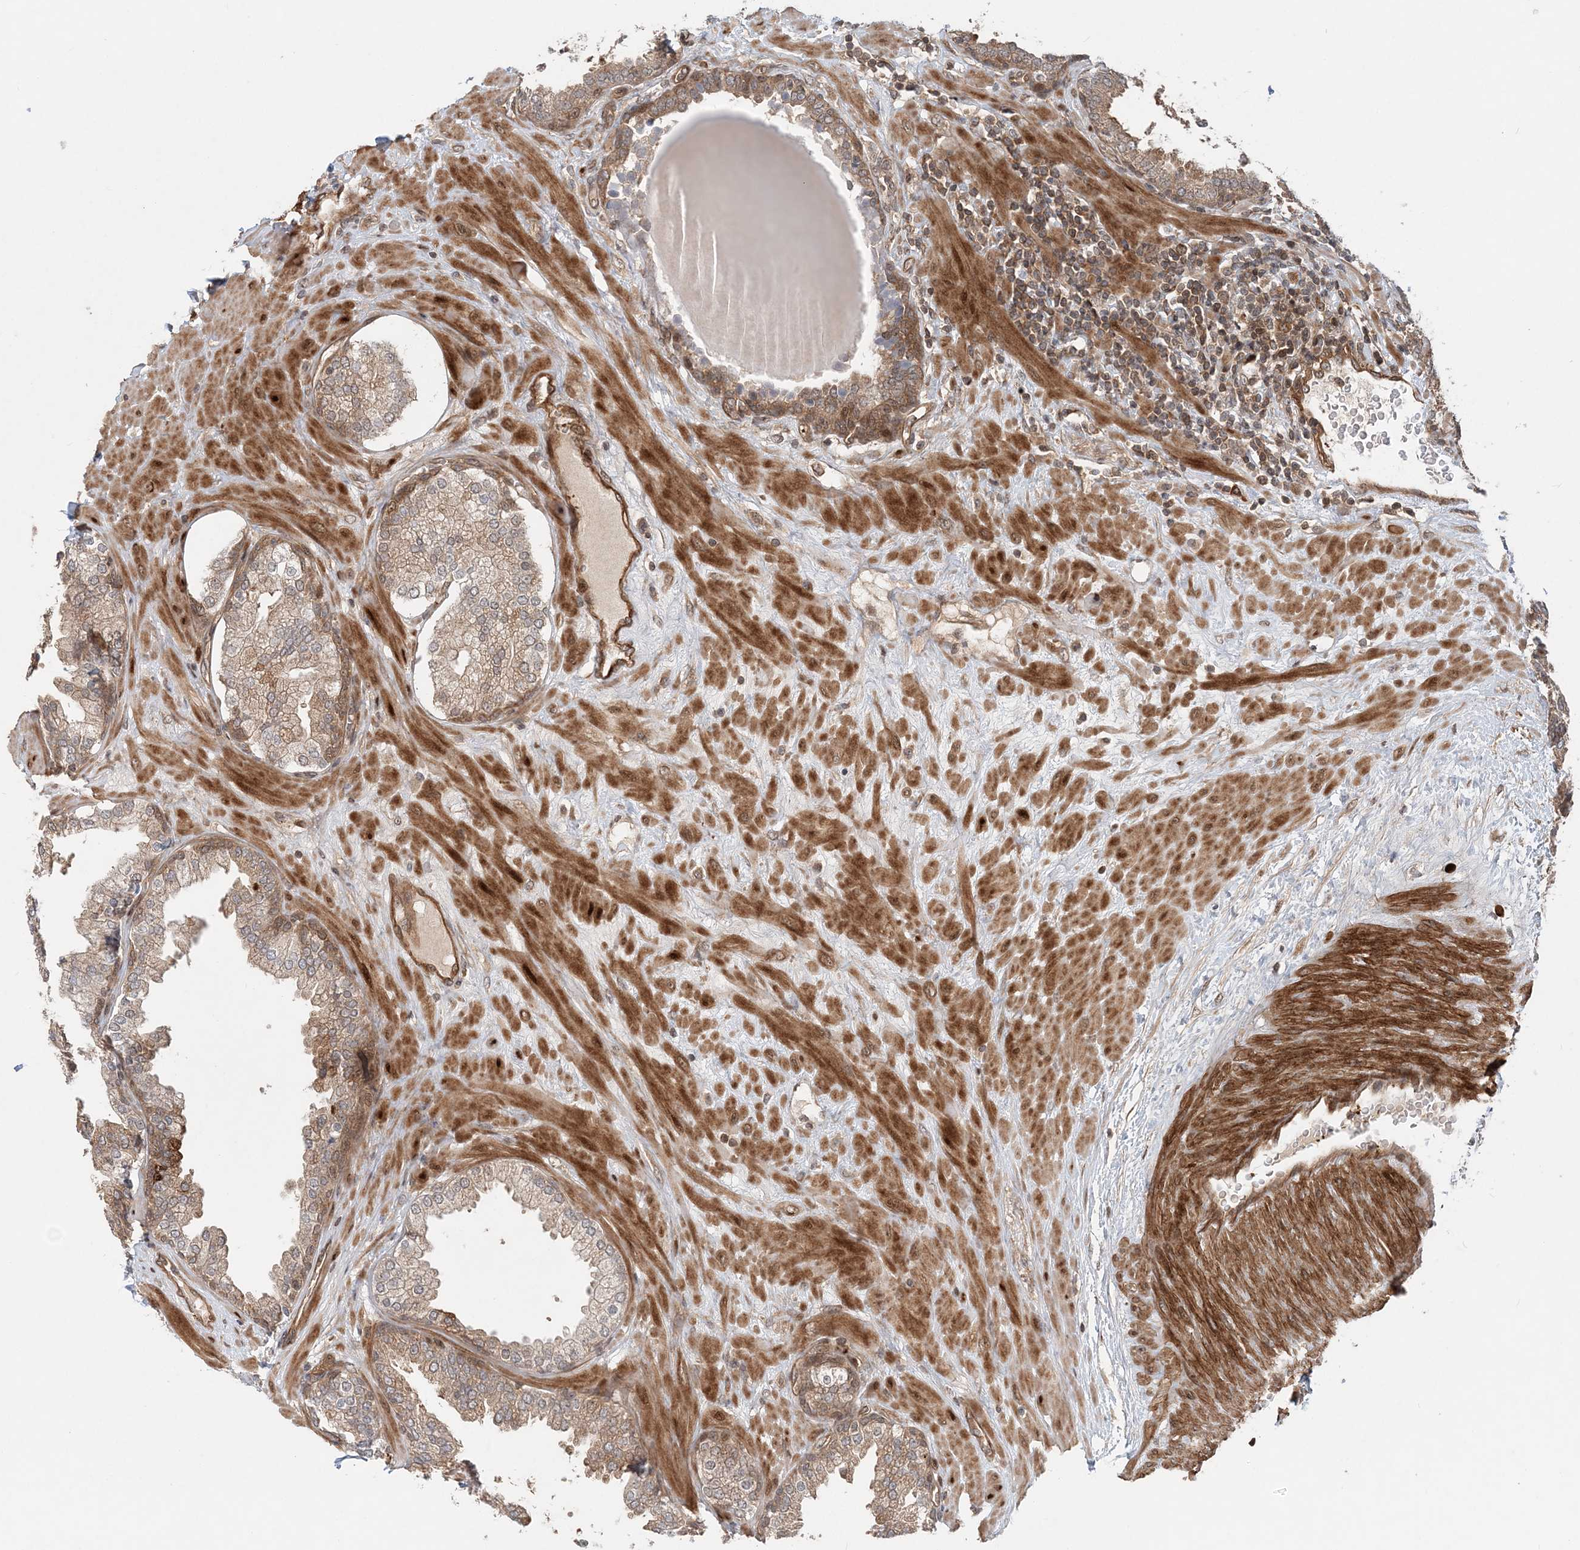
{"staining": {"intensity": "moderate", "quantity": "25%-75%", "location": "cytoplasmic/membranous"}, "tissue": "prostate", "cell_type": "Glandular cells", "image_type": "normal", "snomed": [{"axis": "morphology", "description": "Normal tissue, NOS"}, {"axis": "topography", "description": "Prostate"}], "caption": "Glandular cells display medium levels of moderate cytoplasmic/membranous positivity in approximately 25%-75% of cells in normal human prostate. (IHC, brightfield microscopy, high magnification).", "gene": "GEMIN5", "patient": {"sex": "male", "age": 51}}